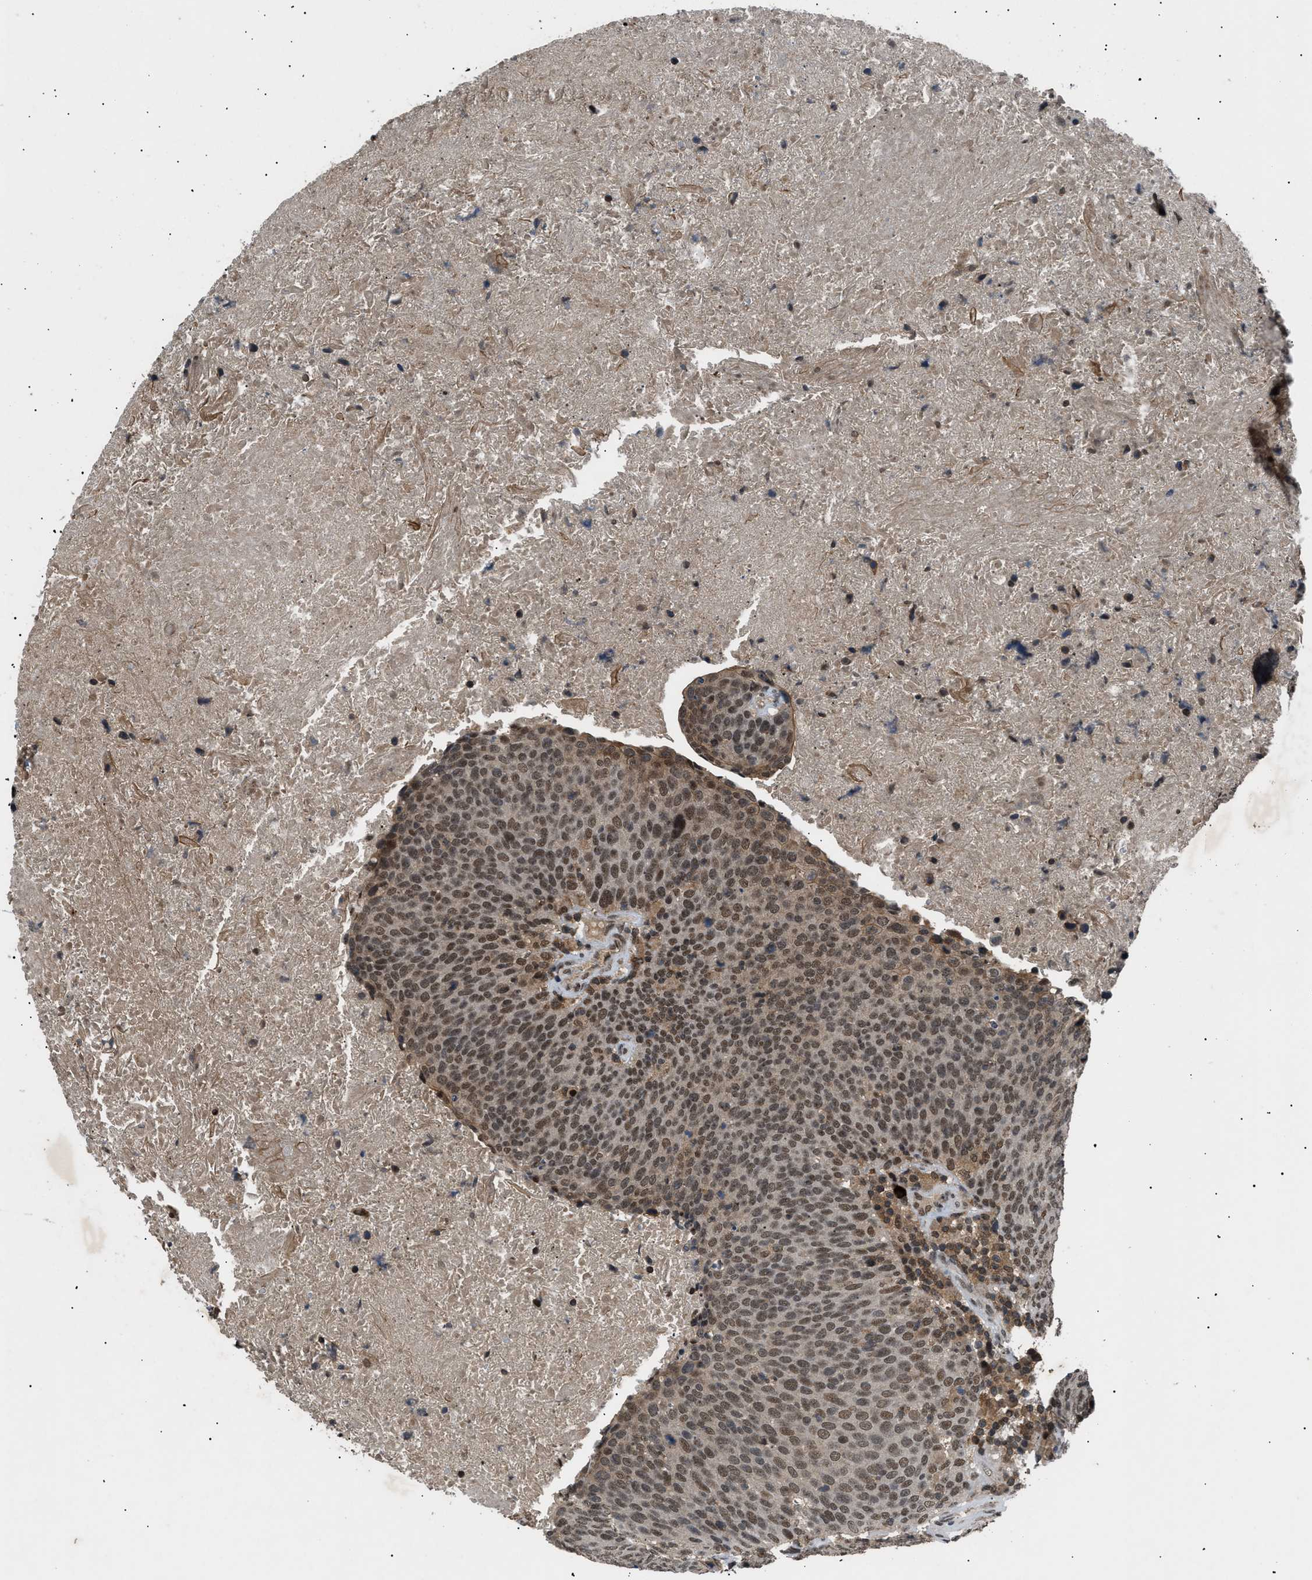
{"staining": {"intensity": "moderate", "quantity": ">75%", "location": "nuclear"}, "tissue": "head and neck cancer", "cell_type": "Tumor cells", "image_type": "cancer", "snomed": [{"axis": "morphology", "description": "Squamous cell carcinoma, NOS"}, {"axis": "morphology", "description": "Squamous cell carcinoma, metastatic, NOS"}, {"axis": "topography", "description": "Lymph node"}, {"axis": "topography", "description": "Head-Neck"}], "caption": "A high-resolution micrograph shows immunohistochemistry staining of head and neck cancer (metastatic squamous cell carcinoma), which reveals moderate nuclear positivity in approximately >75% of tumor cells. The staining was performed using DAB, with brown indicating positive protein expression. Nuclei are stained blue with hematoxylin.", "gene": "RBM5", "patient": {"sex": "male", "age": 62}}